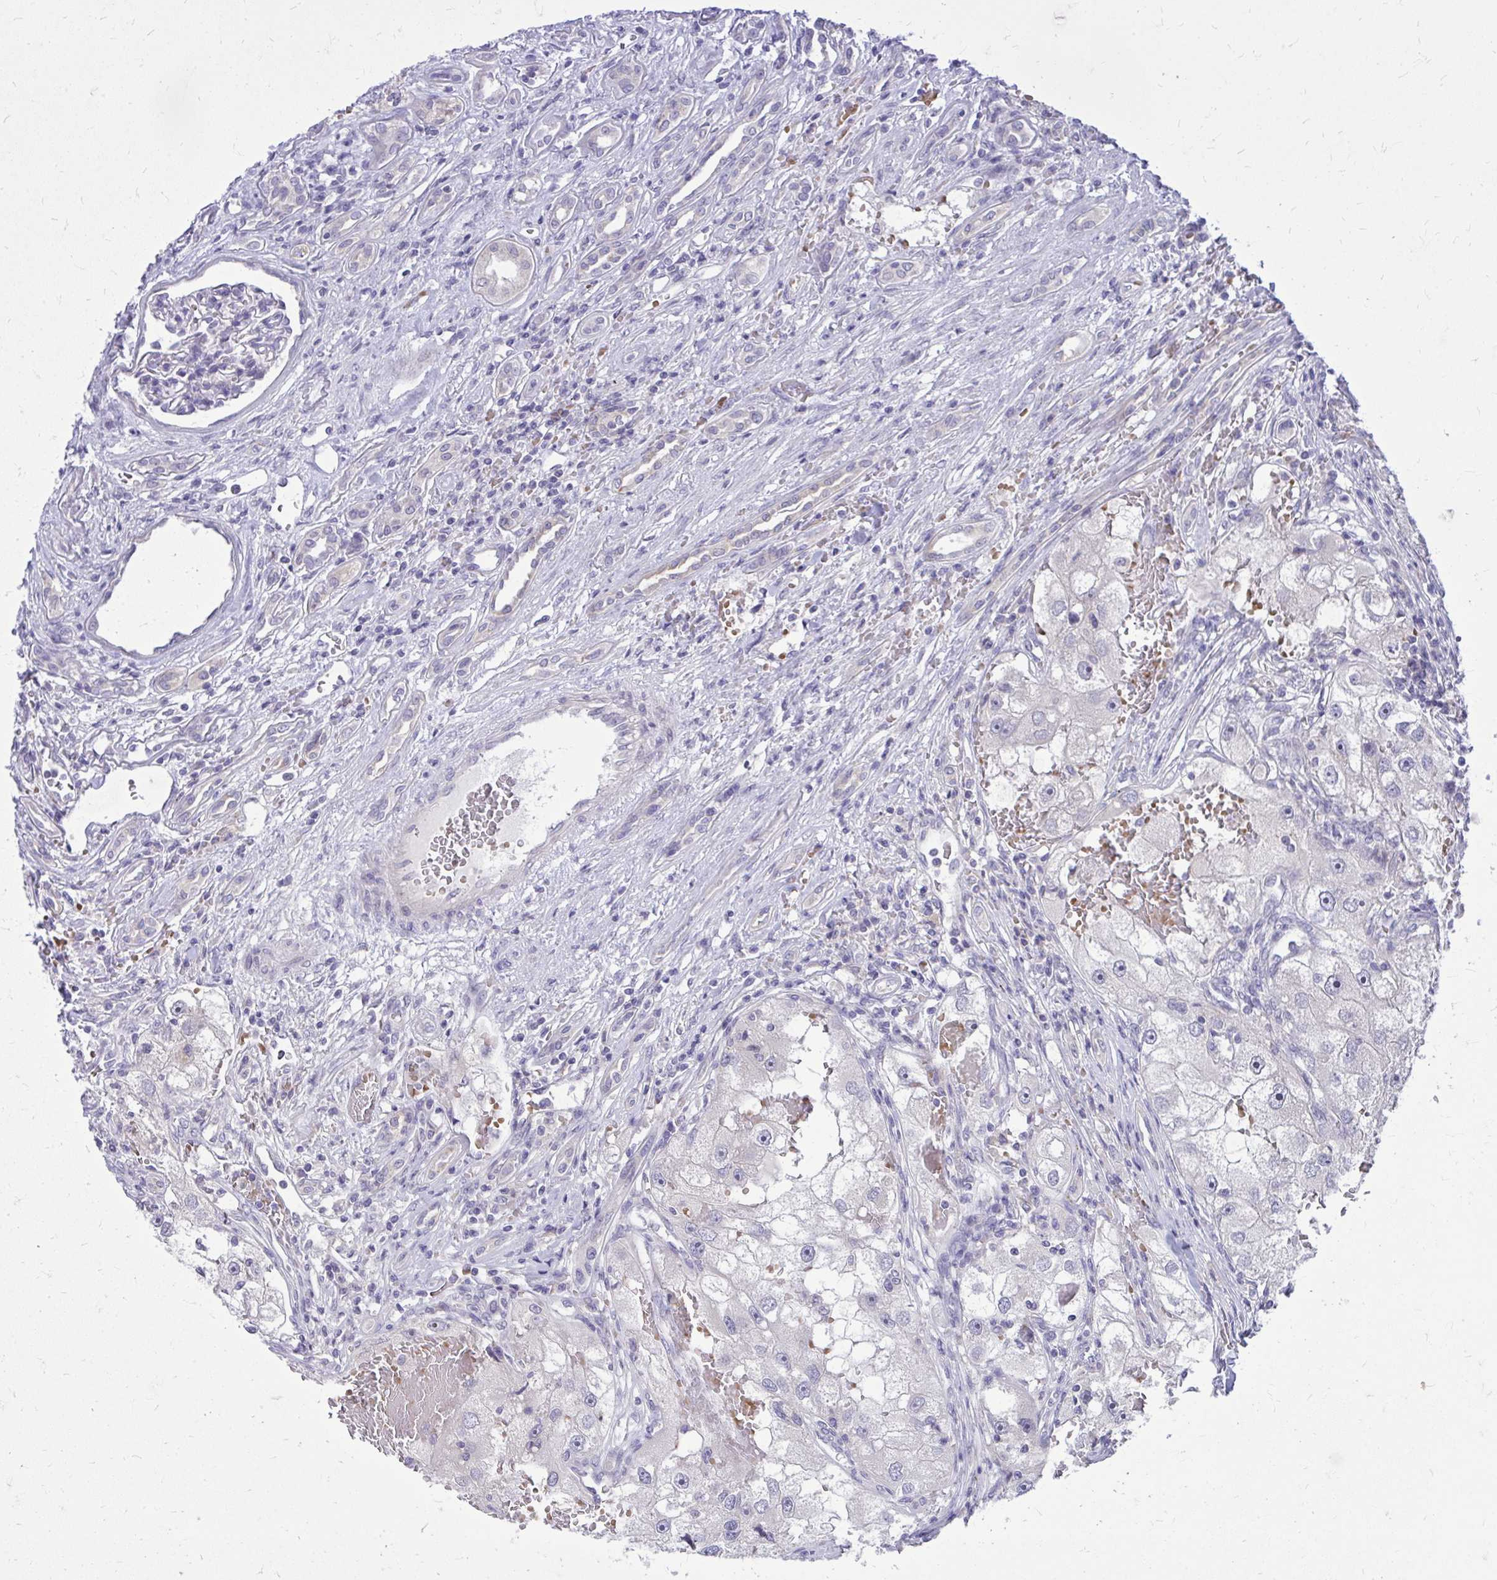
{"staining": {"intensity": "negative", "quantity": "none", "location": "none"}, "tissue": "renal cancer", "cell_type": "Tumor cells", "image_type": "cancer", "snomed": [{"axis": "morphology", "description": "Adenocarcinoma, NOS"}, {"axis": "topography", "description": "Kidney"}], "caption": "Tumor cells show no significant protein positivity in renal cancer. Brightfield microscopy of immunohistochemistry (IHC) stained with DAB (brown) and hematoxylin (blue), captured at high magnification.", "gene": "DPY19L1", "patient": {"sex": "male", "age": 63}}